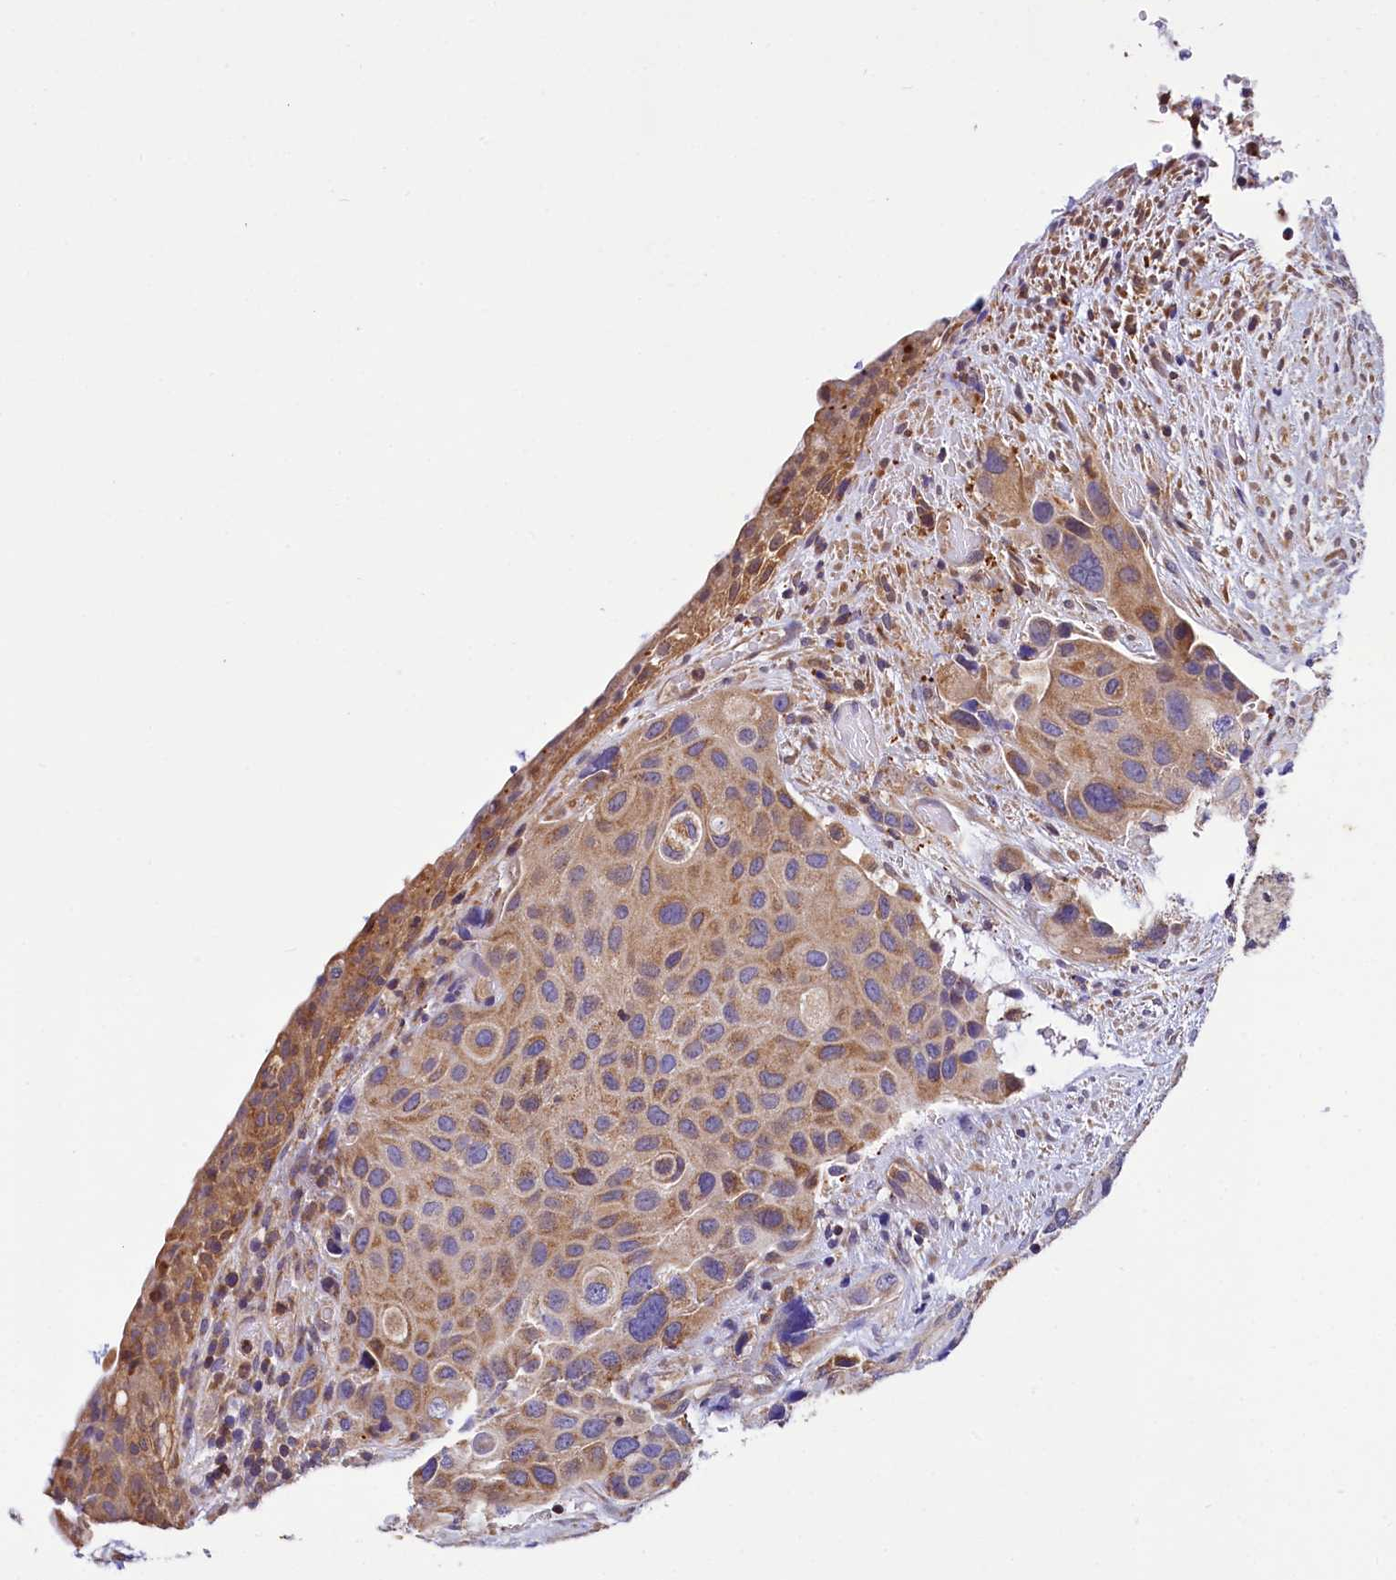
{"staining": {"intensity": "moderate", "quantity": ">75%", "location": "cytoplasmic/membranous"}, "tissue": "urothelial cancer", "cell_type": "Tumor cells", "image_type": "cancer", "snomed": [{"axis": "morphology", "description": "Normal tissue, NOS"}, {"axis": "morphology", "description": "Urothelial carcinoma, High grade"}, {"axis": "topography", "description": "Vascular tissue"}, {"axis": "topography", "description": "Urinary bladder"}], "caption": "A brown stain shows moderate cytoplasmic/membranous expression of a protein in human urothelial carcinoma (high-grade) tumor cells.", "gene": "TASOR2", "patient": {"sex": "female", "age": 56}}